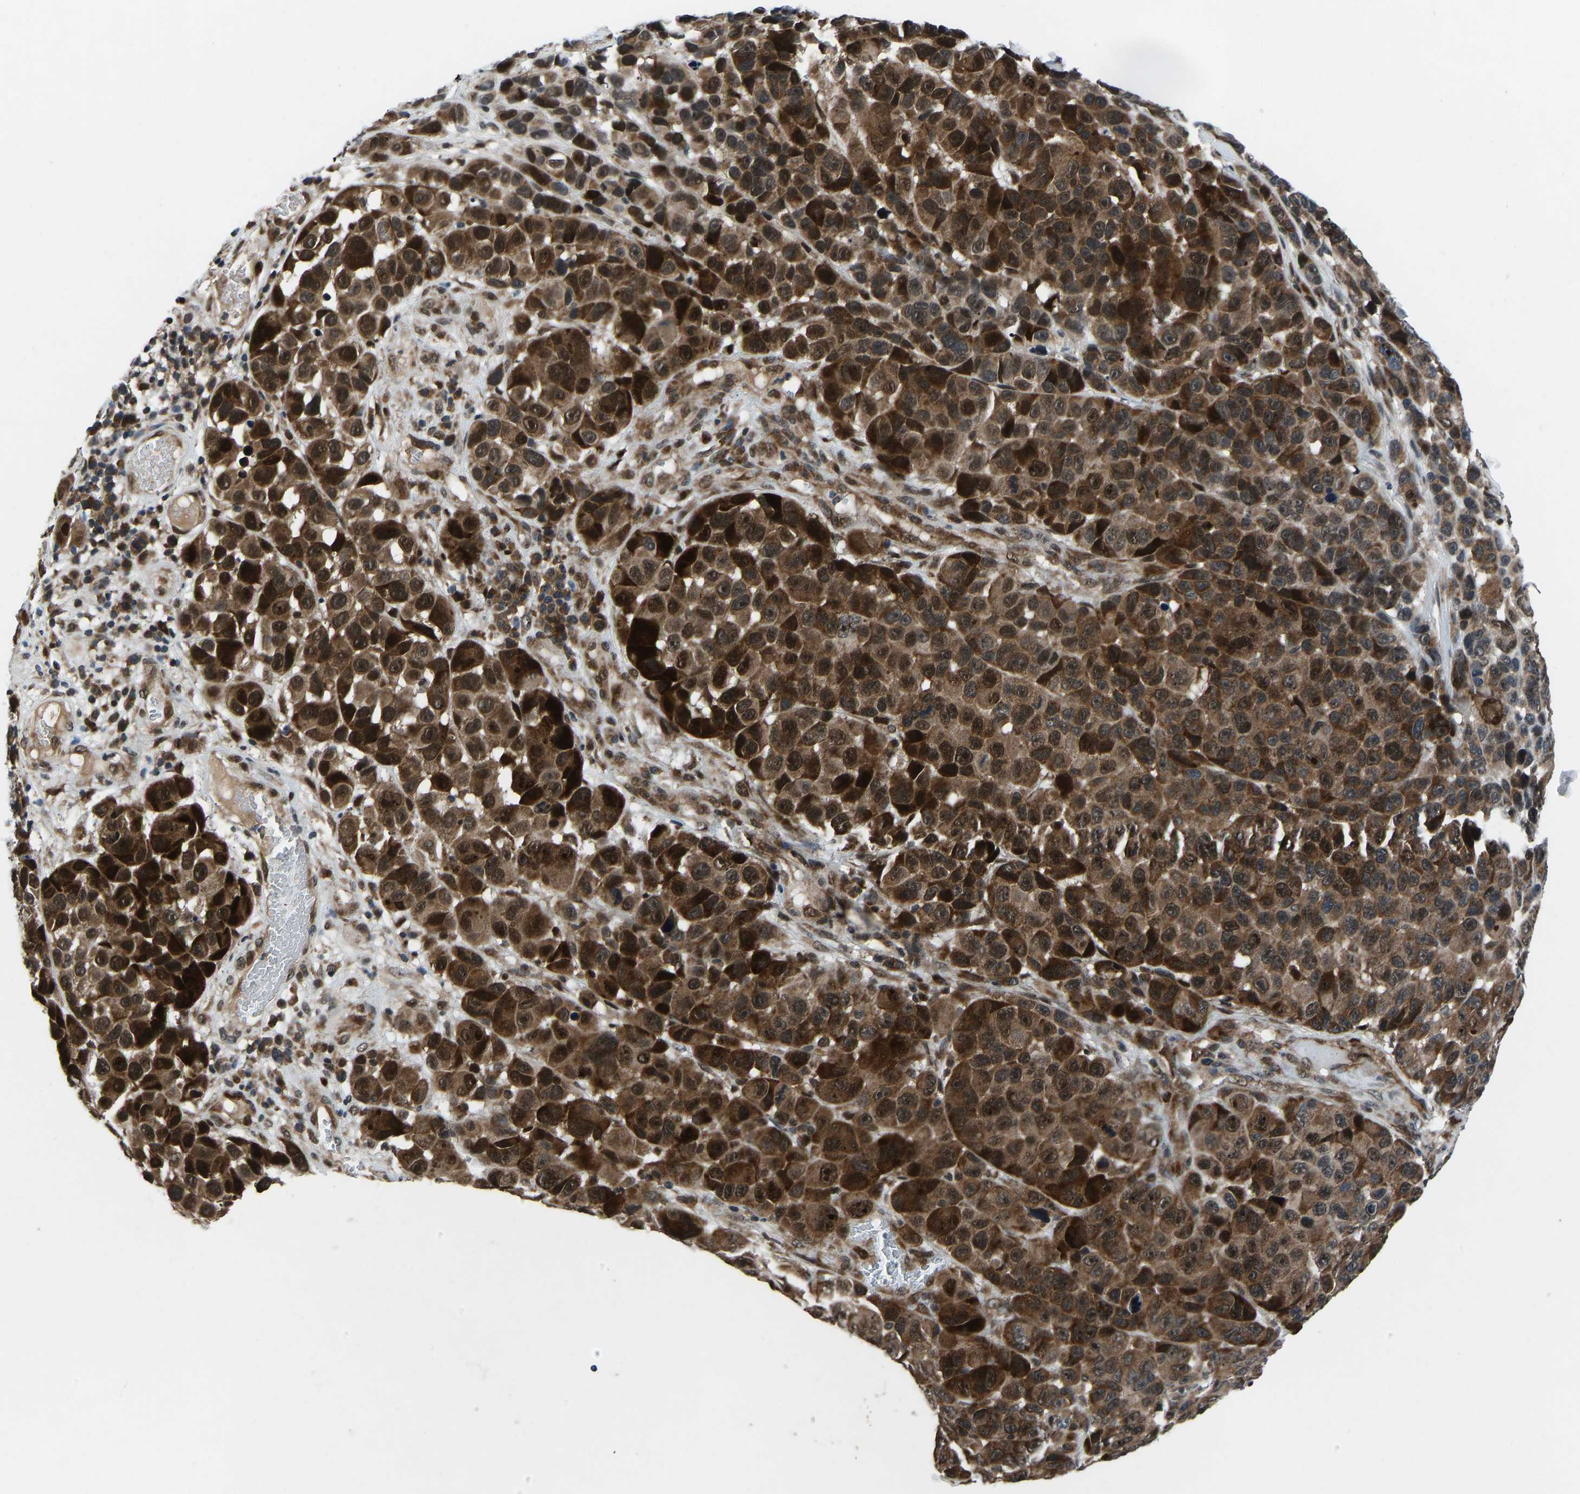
{"staining": {"intensity": "strong", "quantity": ">75%", "location": "cytoplasmic/membranous"}, "tissue": "melanoma", "cell_type": "Tumor cells", "image_type": "cancer", "snomed": [{"axis": "morphology", "description": "Malignant melanoma, NOS"}, {"axis": "topography", "description": "Skin"}], "caption": "DAB (3,3'-diaminobenzidine) immunohistochemical staining of human melanoma reveals strong cytoplasmic/membranous protein staining in about >75% of tumor cells. Using DAB (3,3'-diaminobenzidine) (brown) and hematoxylin (blue) stains, captured at high magnification using brightfield microscopy.", "gene": "RLIM", "patient": {"sex": "male", "age": 53}}